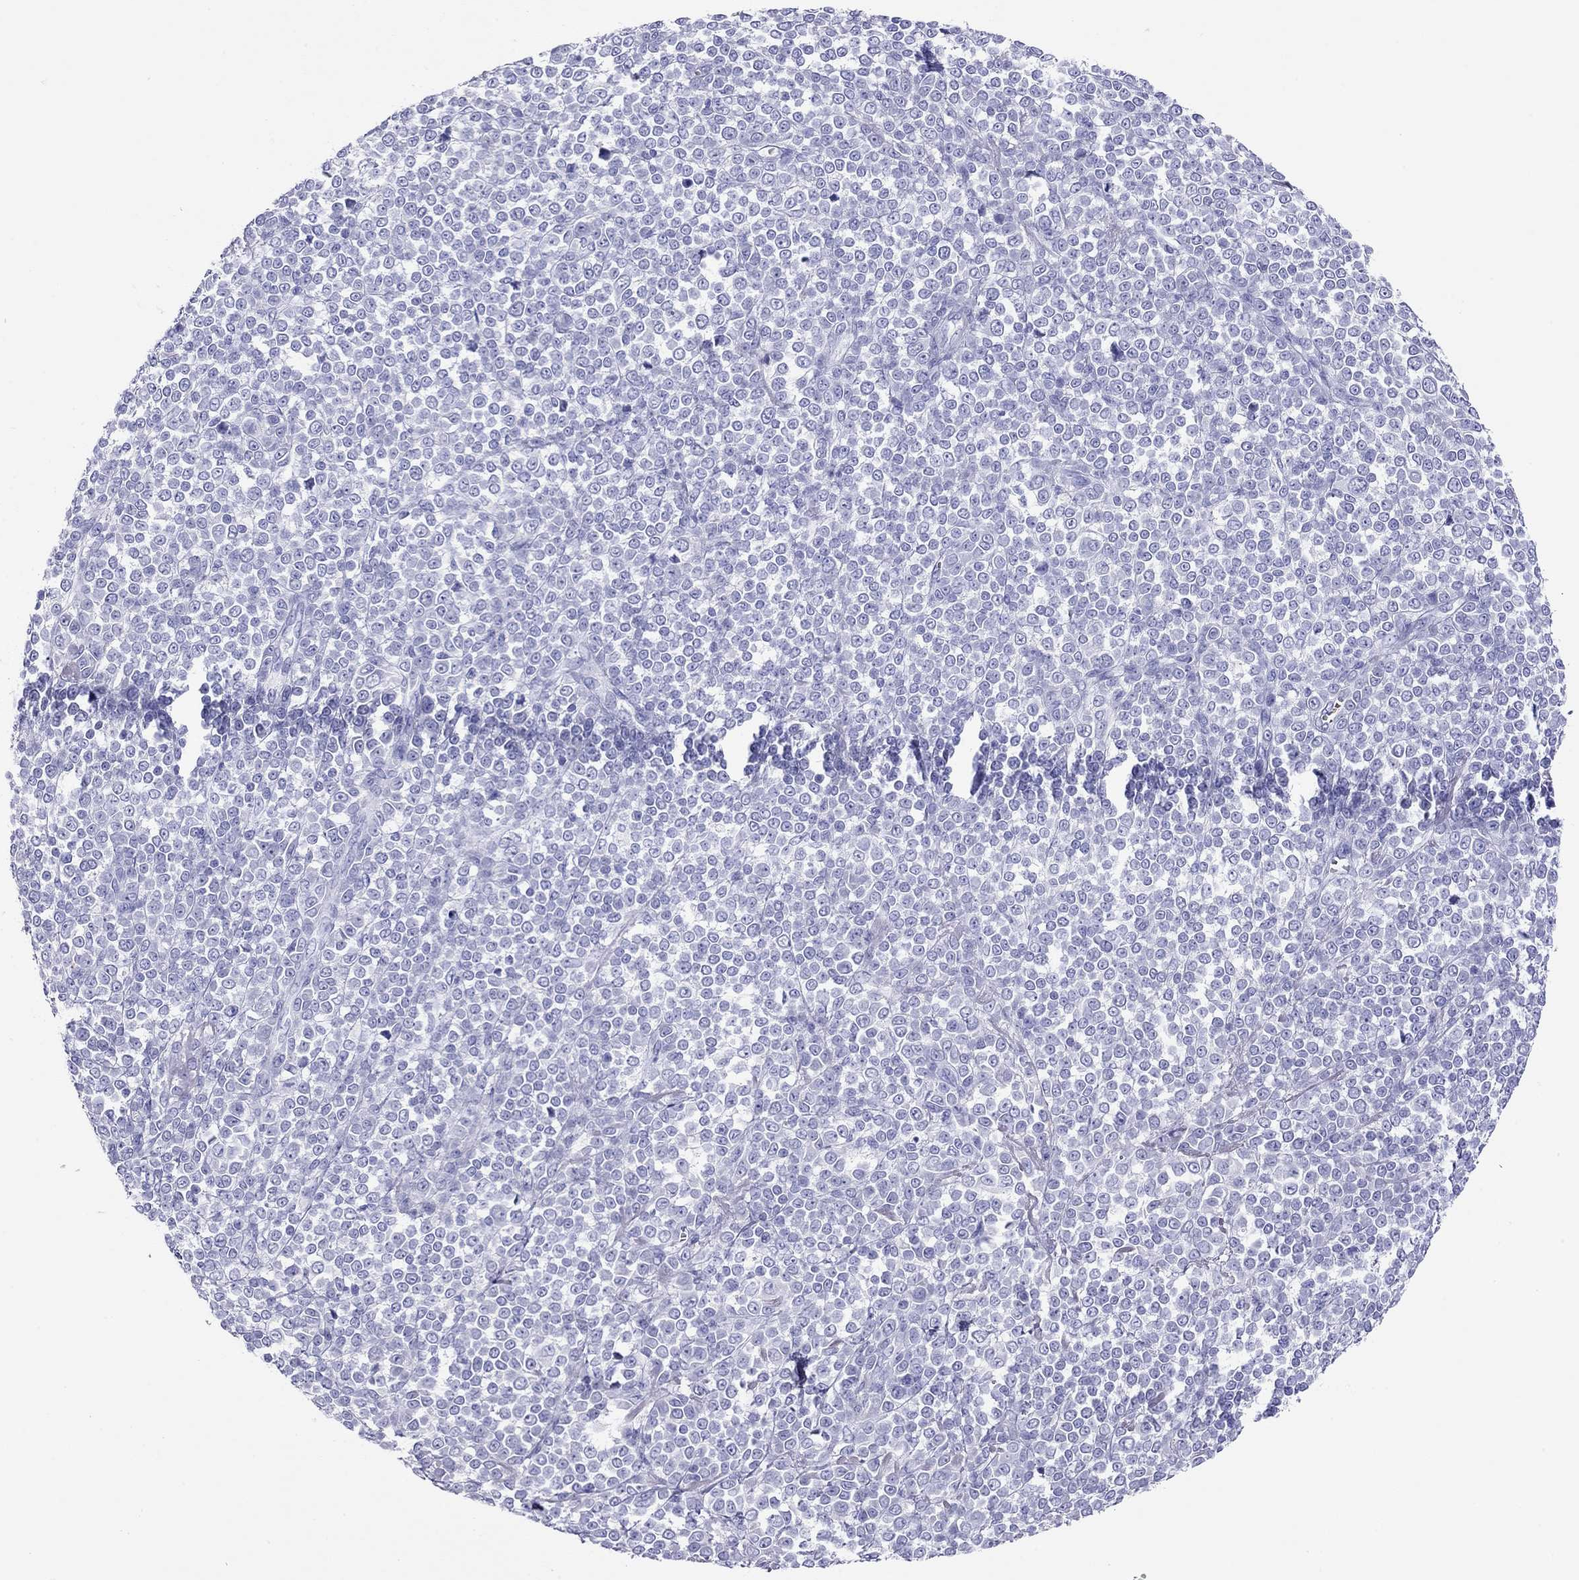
{"staining": {"intensity": "negative", "quantity": "none", "location": "none"}, "tissue": "melanoma", "cell_type": "Tumor cells", "image_type": "cancer", "snomed": [{"axis": "morphology", "description": "Malignant melanoma, NOS"}, {"axis": "topography", "description": "Skin"}], "caption": "Histopathology image shows no protein staining in tumor cells of melanoma tissue.", "gene": "PTPRN", "patient": {"sex": "female", "age": 95}}